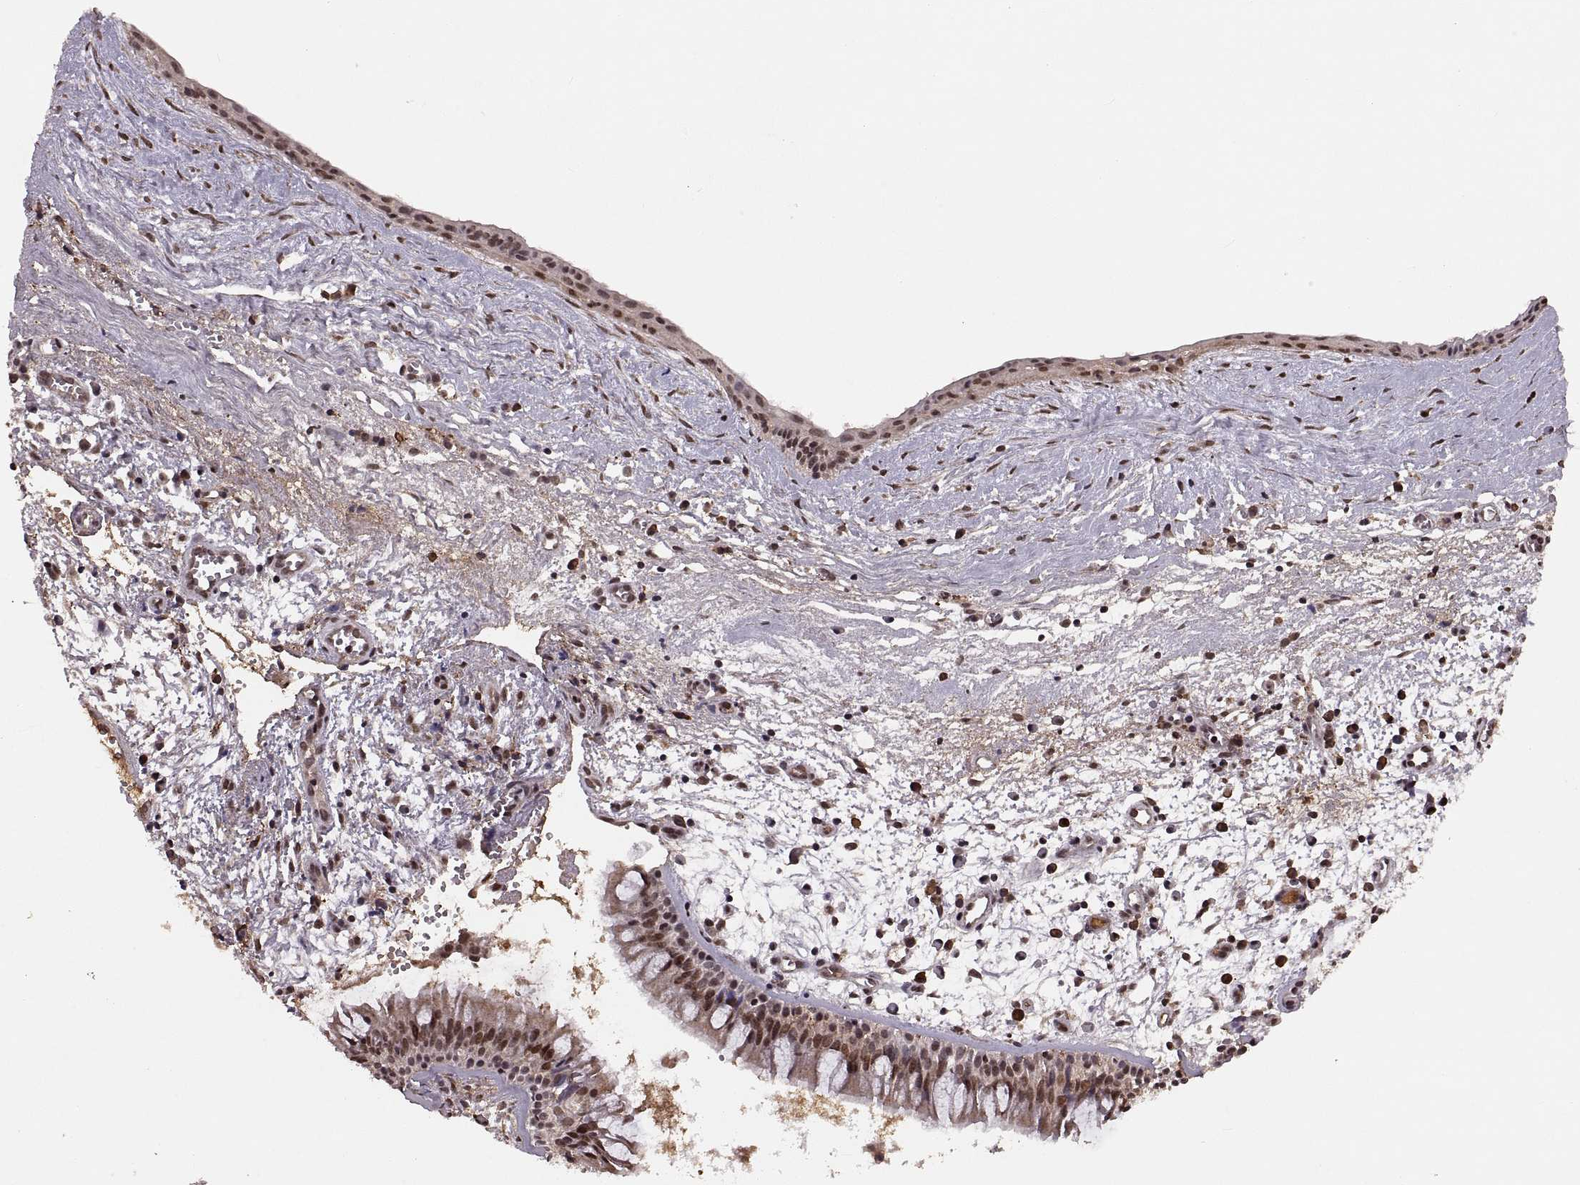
{"staining": {"intensity": "strong", "quantity": "25%-75%", "location": "nuclear"}, "tissue": "nasopharynx", "cell_type": "Respiratory epithelial cells", "image_type": "normal", "snomed": [{"axis": "morphology", "description": "Normal tissue, NOS"}, {"axis": "topography", "description": "Nasopharynx"}], "caption": "DAB (3,3'-diaminobenzidine) immunohistochemical staining of unremarkable nasopharynx demonstrates strong nuclear protein staining in approximately 25%-75% of respiratory epithelial cells.", "gene": "RFT1", "patient": {"sex": "male", "age": 83}}